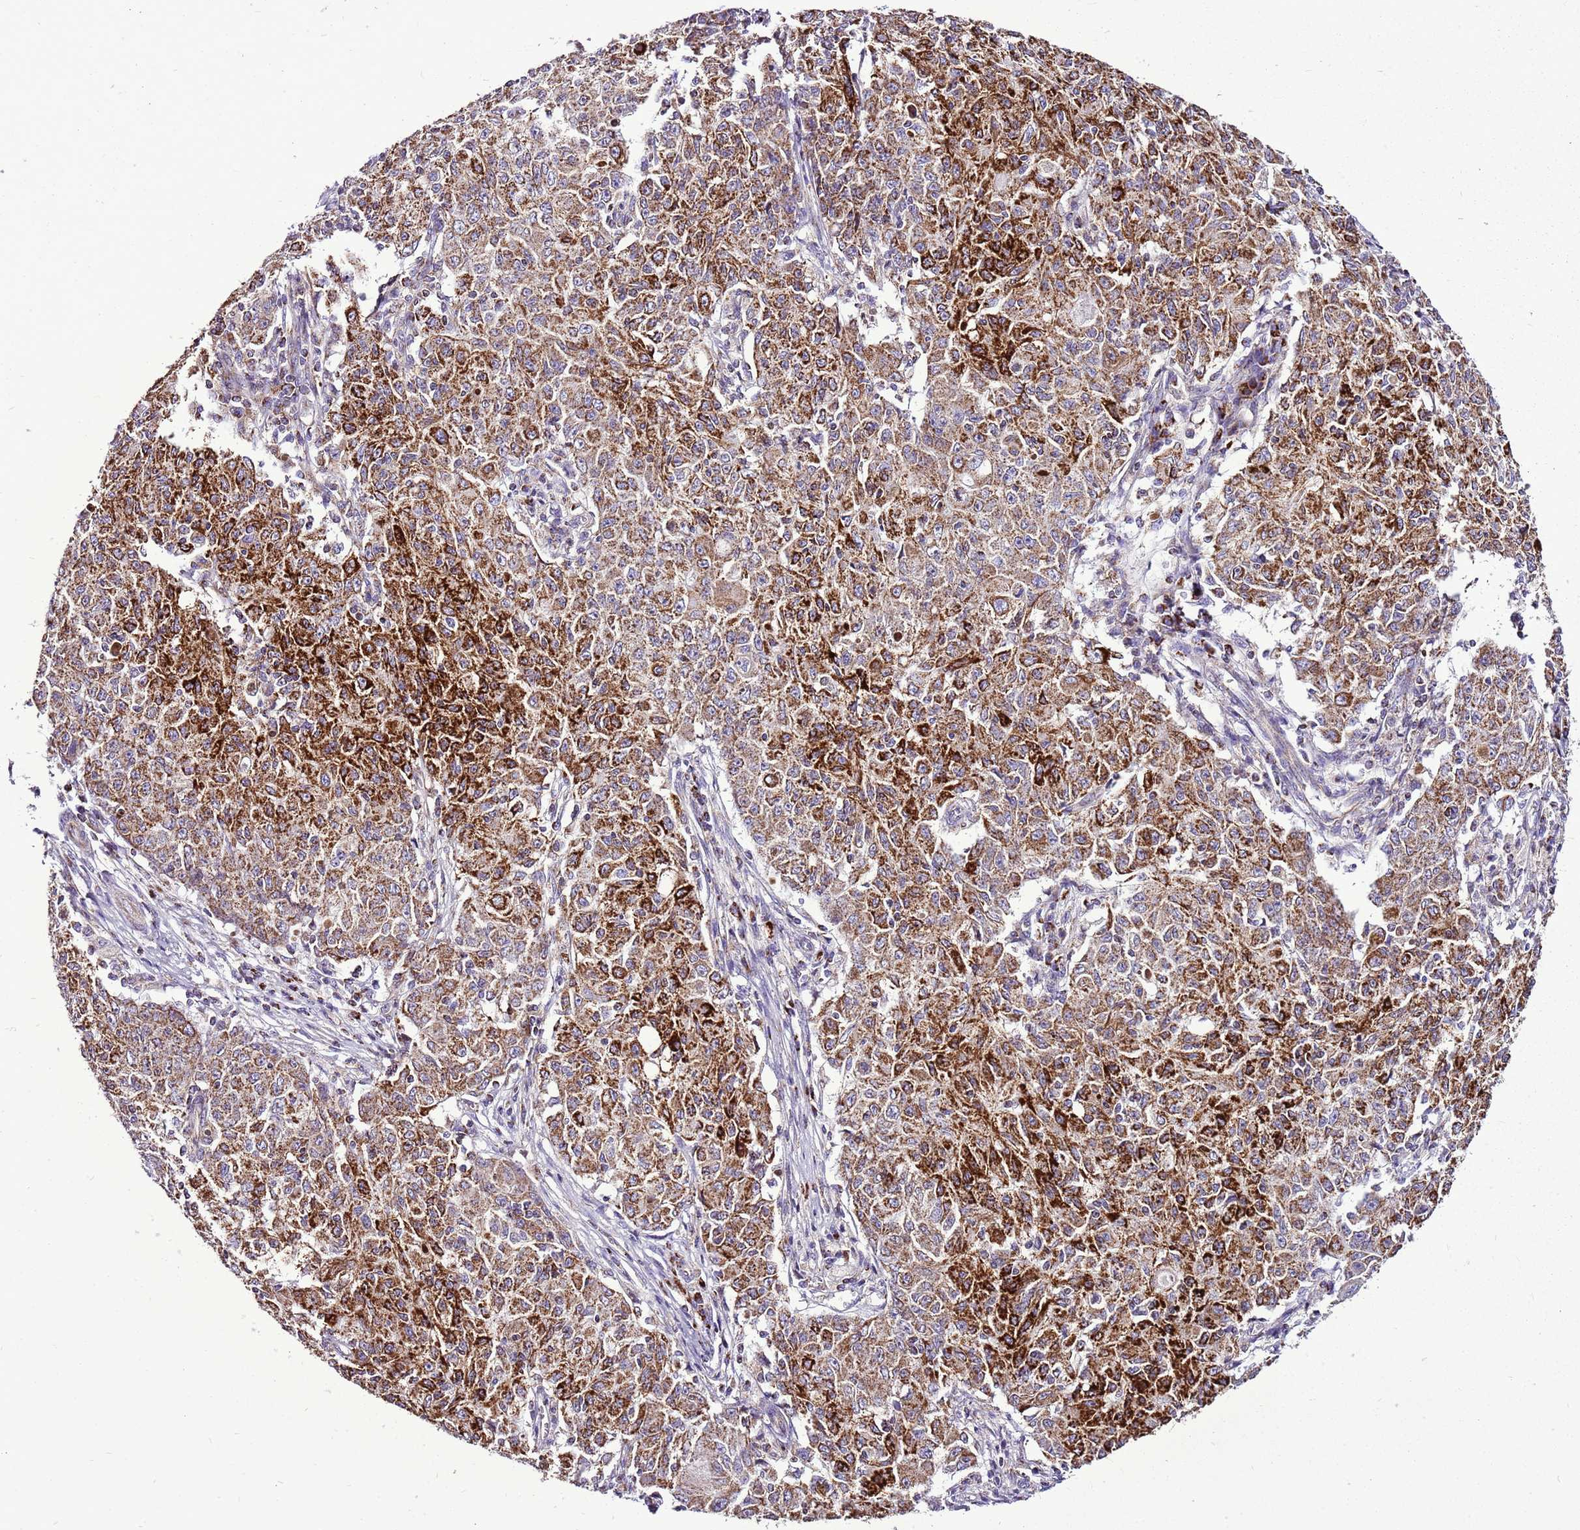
{"staining": {"intensity": "strong", "quantity": ">75%", "location": "cytoplasmic/membranous"}, "tissue": "ovarian cancer", "cell_type": "Tumor cells", "image_type": "cancer", "snomed": [{"axis": "morphology", "description": "Carcinoma, endometroid"}, {"axis": "topography", "description": "Ovary"}], "caption": "Protein analysis of ovarian endometroid carcinoma tissue demonstrates strong cytoplasmic/membranous staining in about >75% of tumor cells.", "gene": "GCDH", "patient": {"sex": "female", "age": 42}}